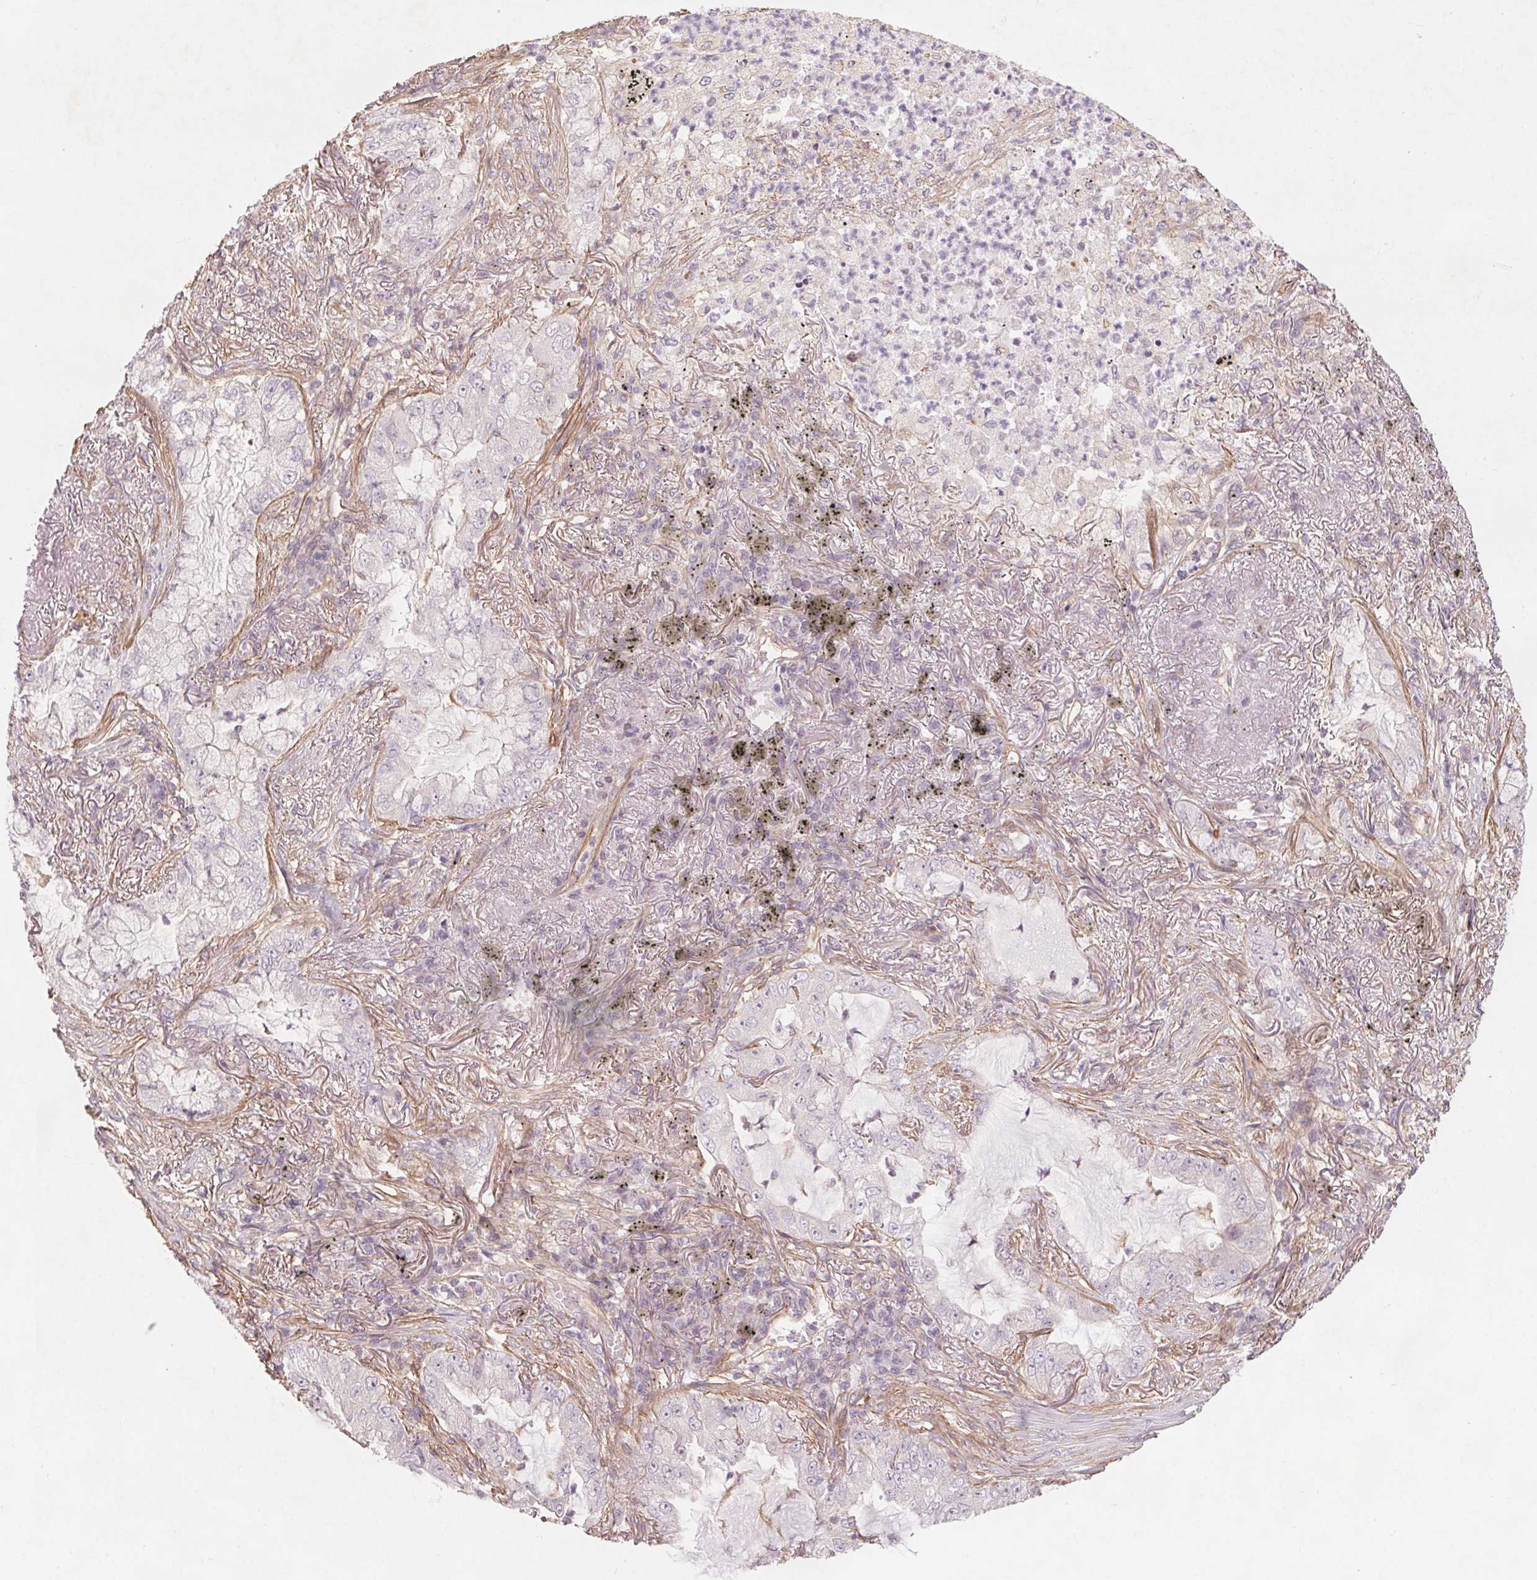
{"staining": {"intensity": "negative", "quantity": "none", "location": "none"}, "tissue": "lung cancer", "cell_type": "Tumor cells", "image_type": "cancer", "snomed": [{"axis": "morphology", "description": "Adenocarcinoma, NOS"}, {"axis": "topography", "description": "Lung"}], "caption": "High magnification brightfield microscopy of lung cancer (adenocarcinoma) stained with DAB (brown) and counterstained with hematoxylin (blue): tumor cells show no significant positivity.", "gene": "CCSER1", "patient": {"sex": "female", "age": 73}}